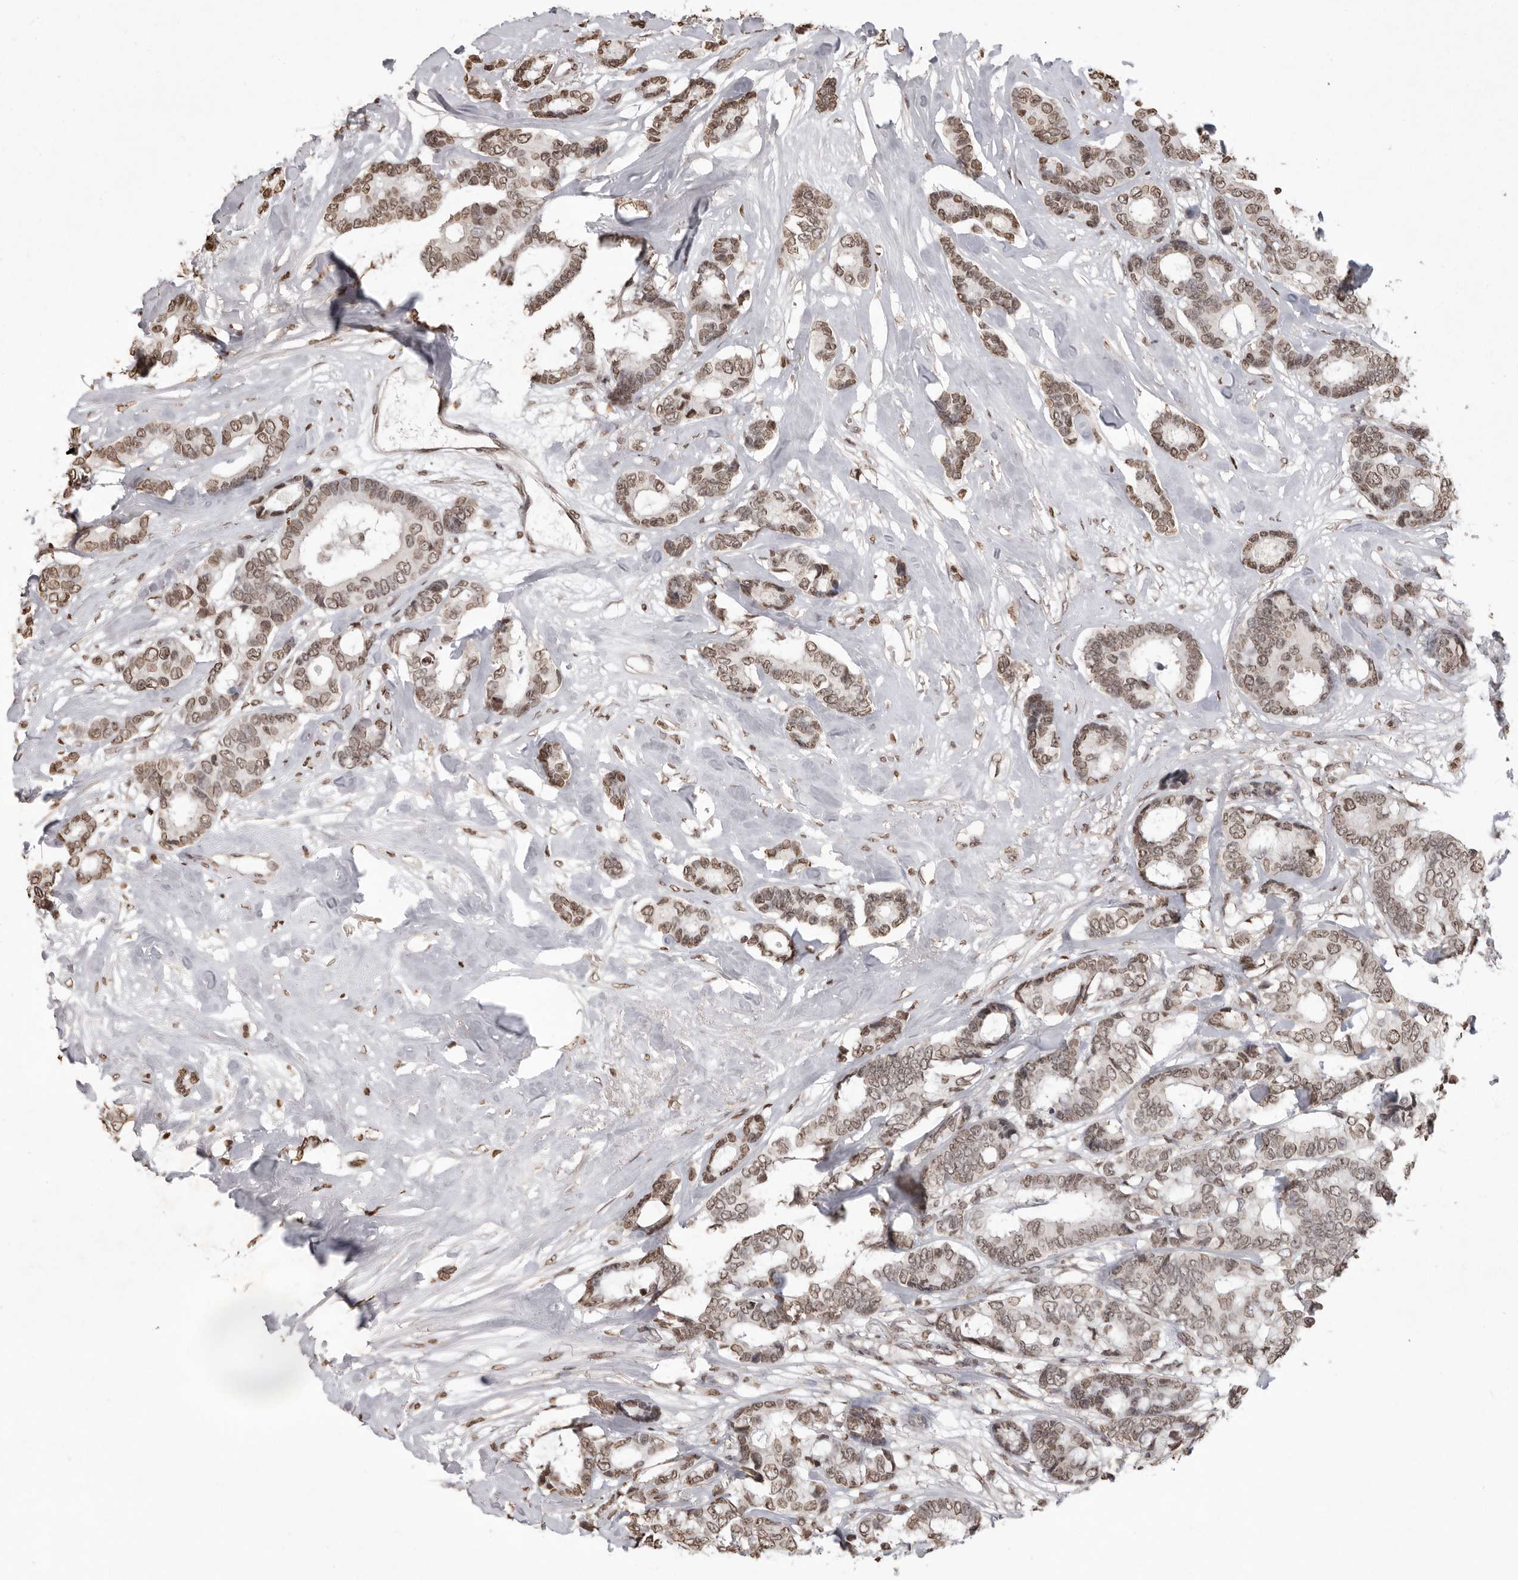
{"staining": {"intensity": "weak", "quantity": ">75%", "location": "nuclear"}, "tissue": "breast cancer", "cell_type": "Tumor cells", "image_type": "cancer", "snomed": [{"axis": "morphology", "description": "Duct carcinoma"}, {"axis": "topography", "description": "Breast"}], "caption": "Breast invasive ductal carcinoma tissue exhibits weak nuclear positivity in approximately >75% of tumor cells, visualized by immunohistochemistry.", "gene": "WDR45", "patient": {"sex": "female", "age": 87}}